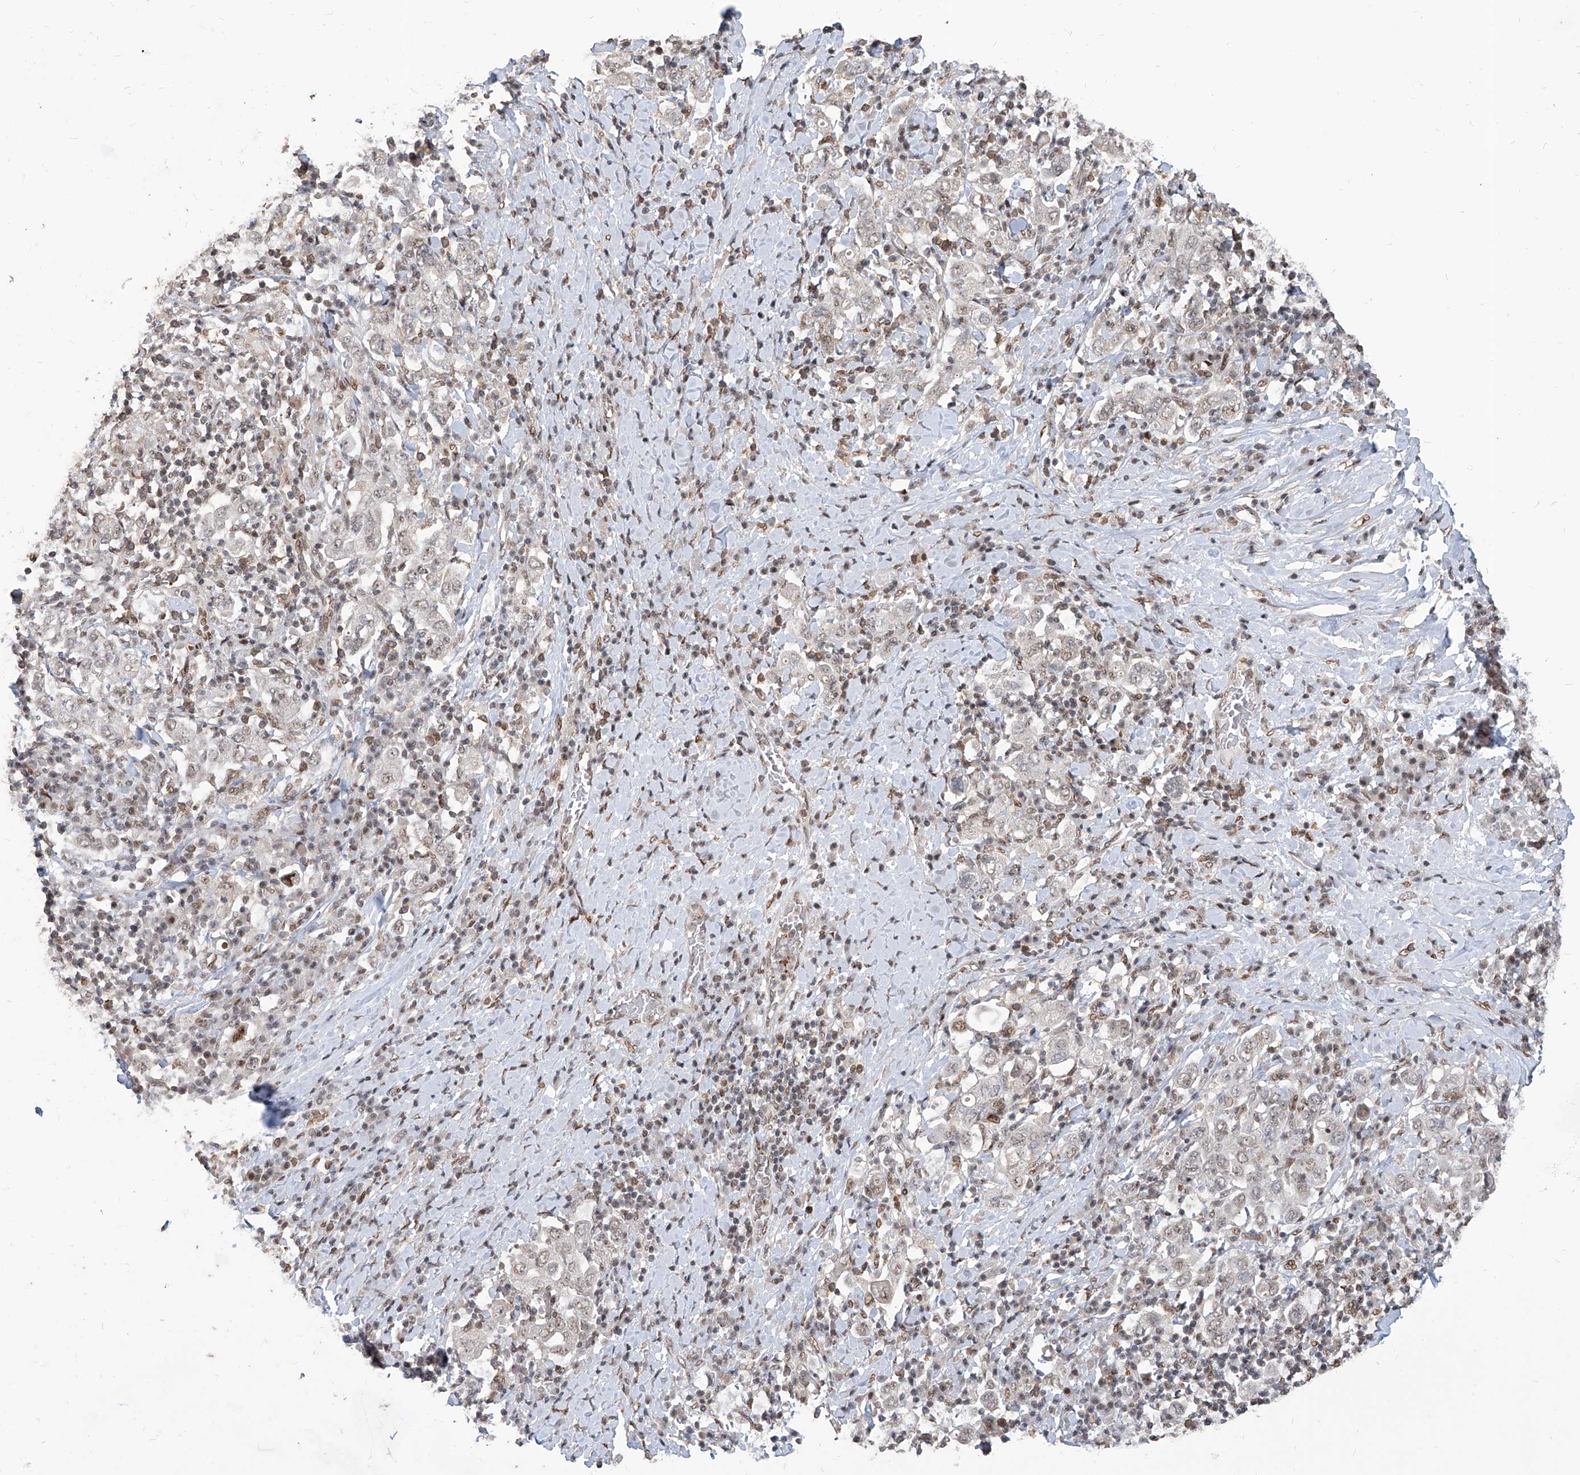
{"staining": {"intensity": "weak", "quantity": ">75%", "location": "nuclear"}, "tissue": "stomach cancer", "cell_type": "Tumor cells", "image_type": "cancer", "snomed": [{"axis": "morphology", "description": "Adenocarcinoma, NOS"}, {"axis": "topography", "description": "Stomach, upper"}], "caption": "Stomach cancer (adenocarcinoma) stained with DAB (3,3'-diaminobenzidine) immunohistochemistry shows low levels of weak nuclear expression in approximately >75% of tumor cells.", "gene": "IRF2", "patient": {"sex": "male", "age": 62}}